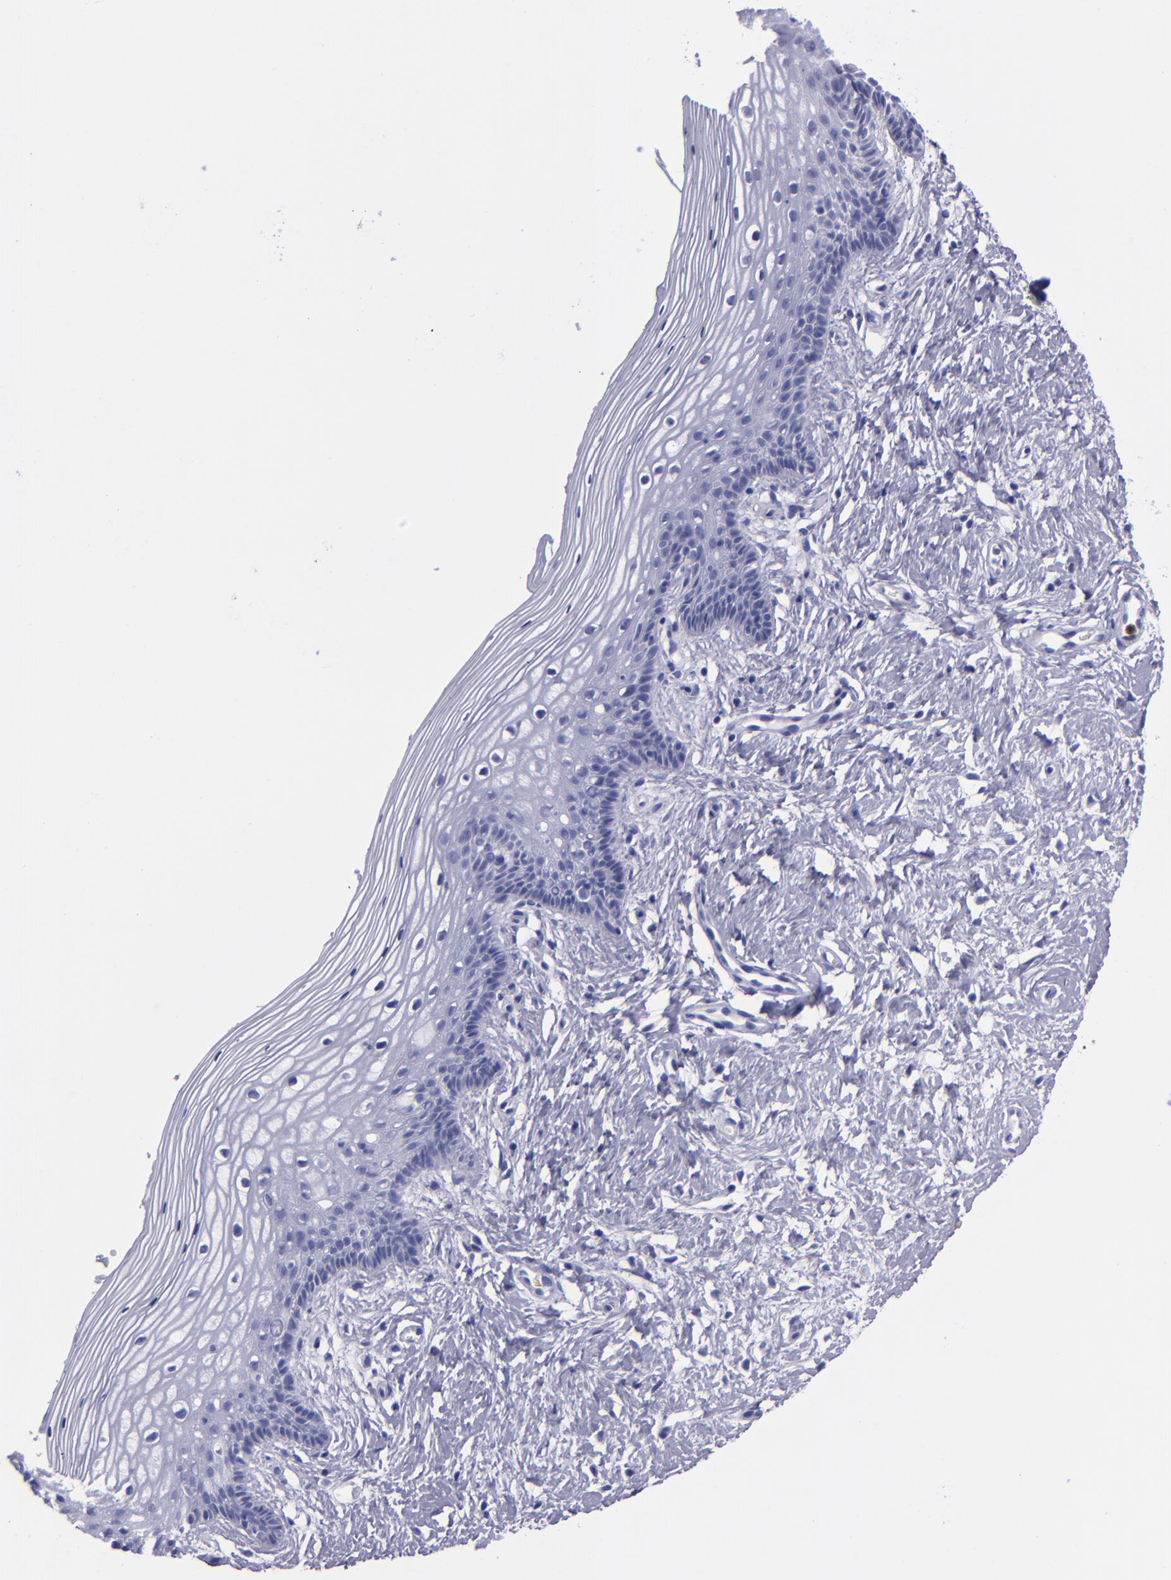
{"staining": {"intensity": "negative", "quantity": "none", "location": "none"}, "tissue": "vagina", "cell_type": "Squamous epithelial cells", "image_type": "normal", "snomed": [{"axis": "morphology", "description": "Normal tissue, NOS"}, {"axis": "topography", "description": "Vagina"}], "caption": "This is a micrograph of immunohistochemistry staining of unremarkable vagina, which shows no positivity in squamous epithelial cells. (Brightfield microscopy of DAB IHC at high magnification).", "gene": "CR1", "patient": {"sex": "female", "age": 46}}